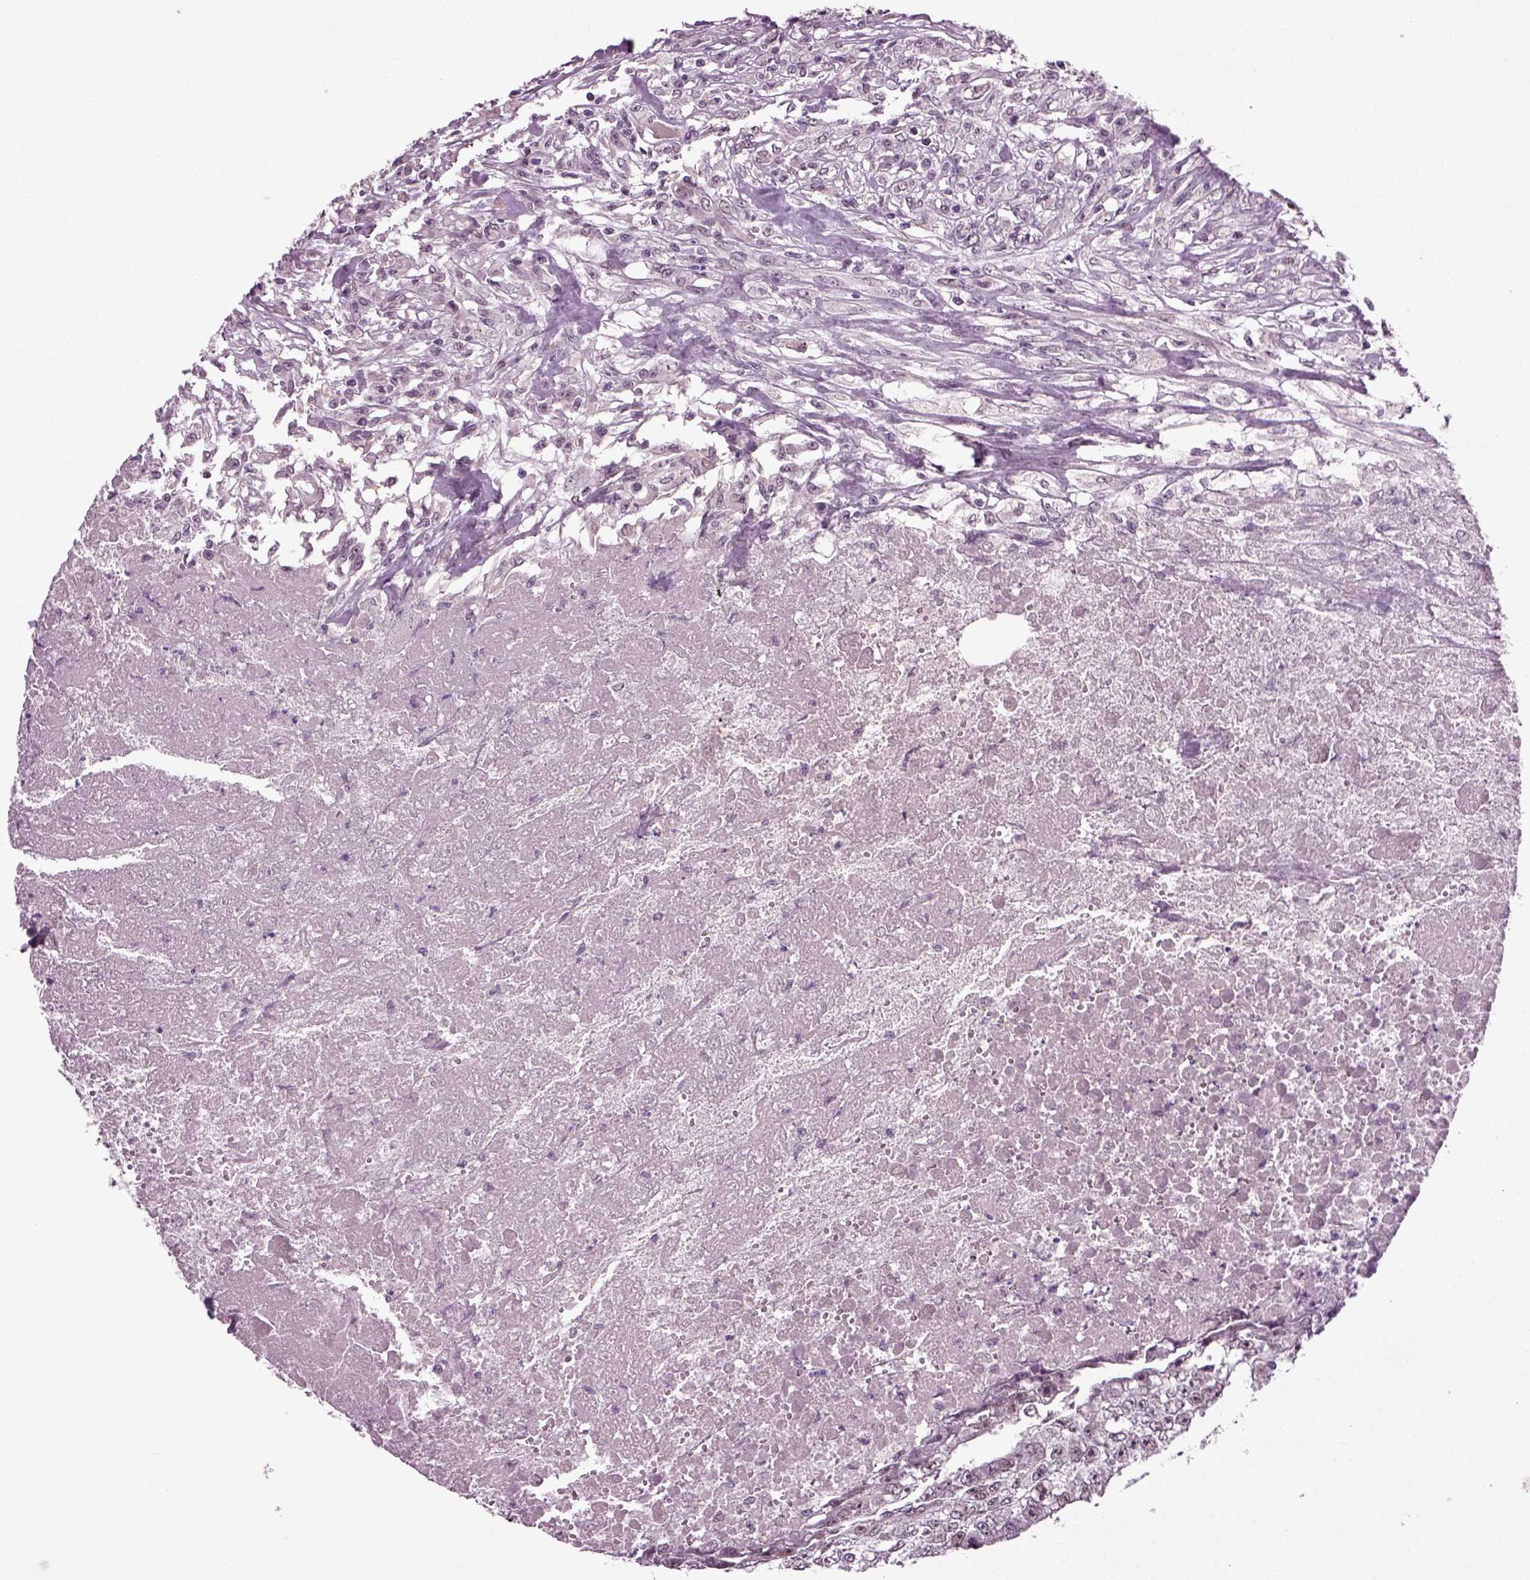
{"staining": {"intensity": "moderate", "quantity": "25%-75%", "location": "nuclear"}, "tissue": "testis cancer", "cell_type": "Tumor cells", "image_type": "cancer", "snomed": [{"axis": "morphology", "description": "Carcinoma, Embryonal, NOS"}, {"axis": "morphology", "description": "Teratoma, malignant, NOS"}, {"axis": "topography", "description": "Testis"}], "caption": "A brown stain labels moderate nuclear expression of a protein in testis cancer tumor cells.", "gene": "RCOR3", "patient": {"sex": "male", "age": 24}}